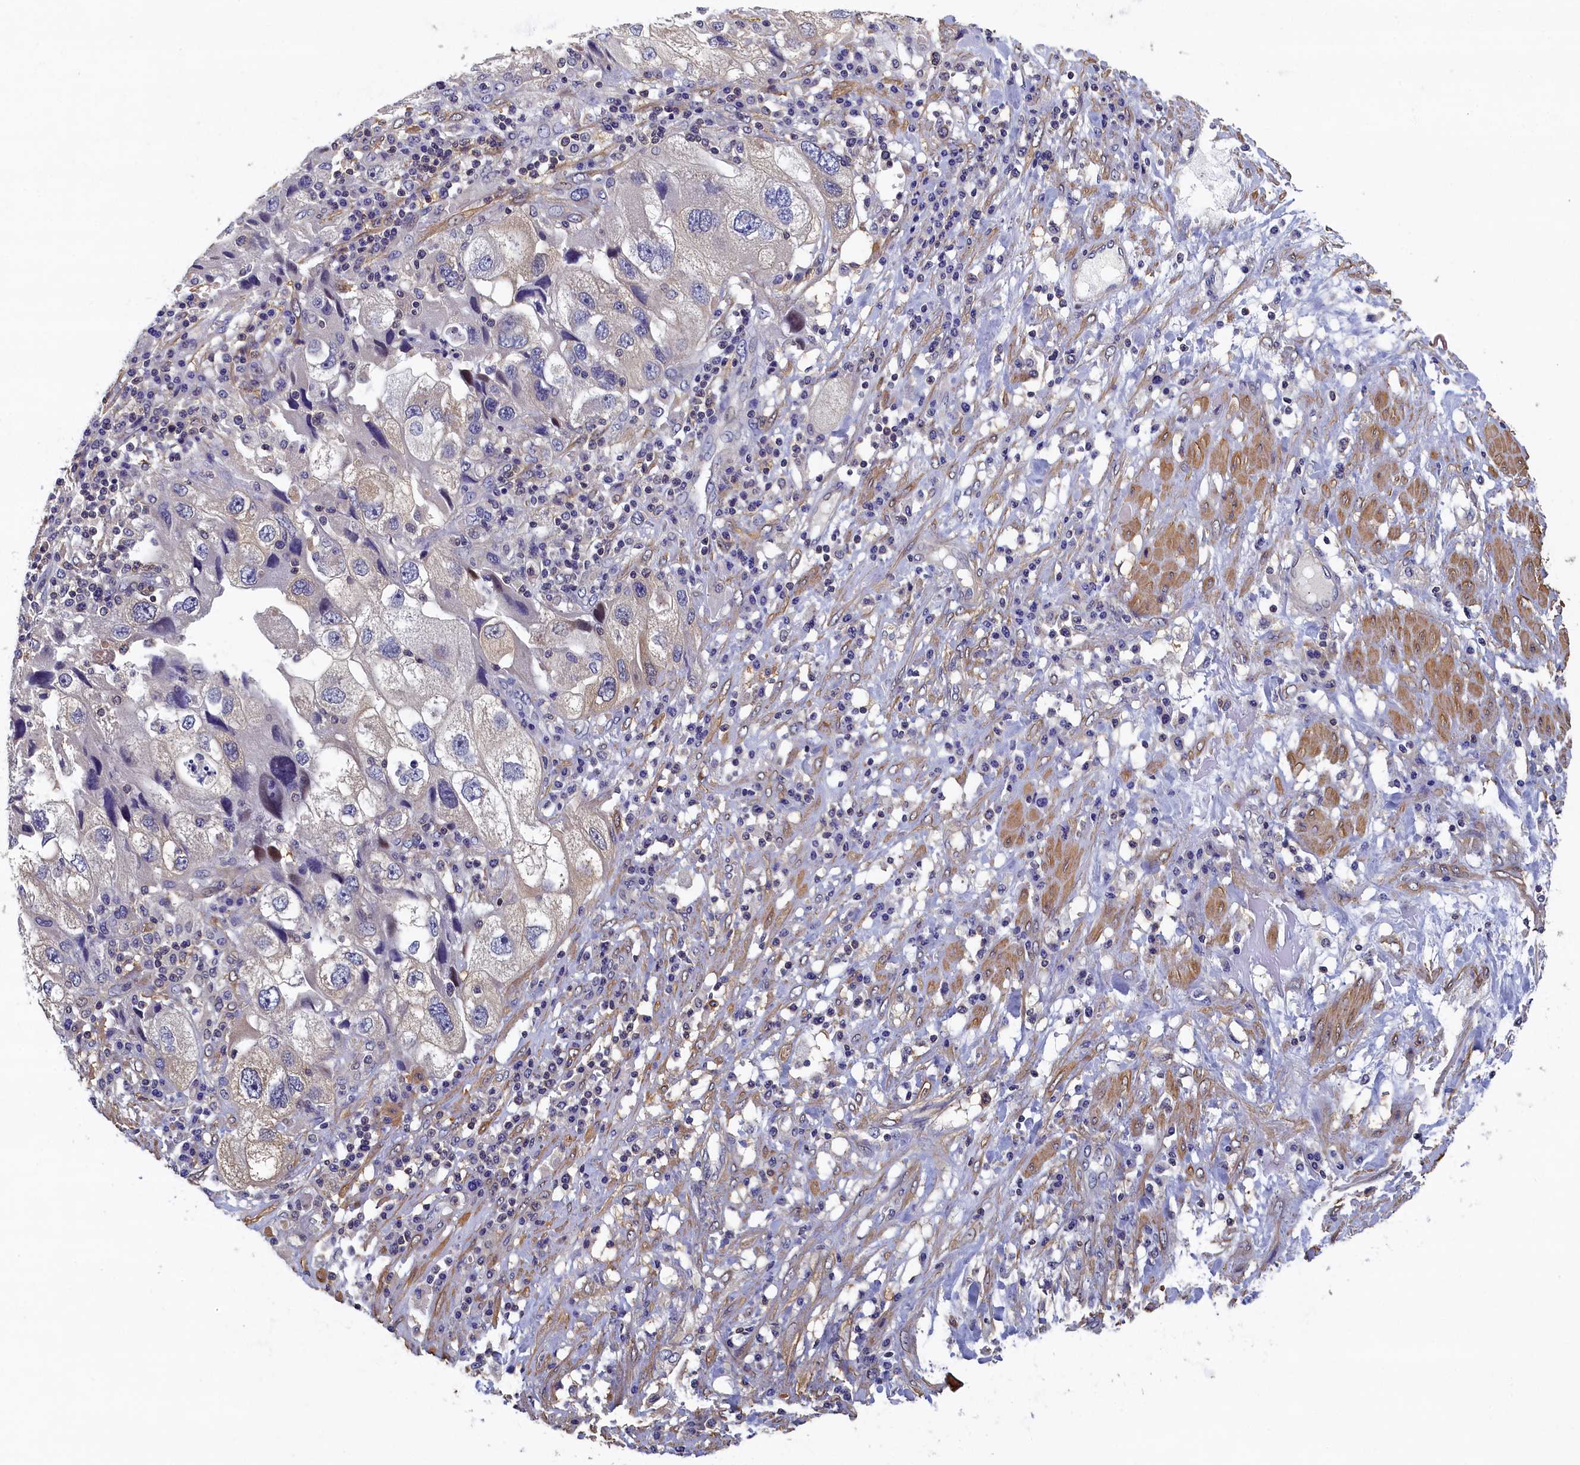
{"staining": {"intensity": "negative", "quantity": "none", "location": "none"}, "tissue": "endometrial cancer", "cell_type": "Tumor cells", "image_type": "cancer", "snomed": [{"axis": "morphology", "description": "Adenocarcinoma, NOS"}, {"axis": "topography", "description": "Endometrium"}], "caption": "High power microscopy photomicrograph of an immunohistochemistry (IHC) micrograph of endometrial cancer (adenocarcinoma), revealing no significant positivity in tumor cells.", "gene": "TBCB", "patient": {"sex": "female", "age": 49}}